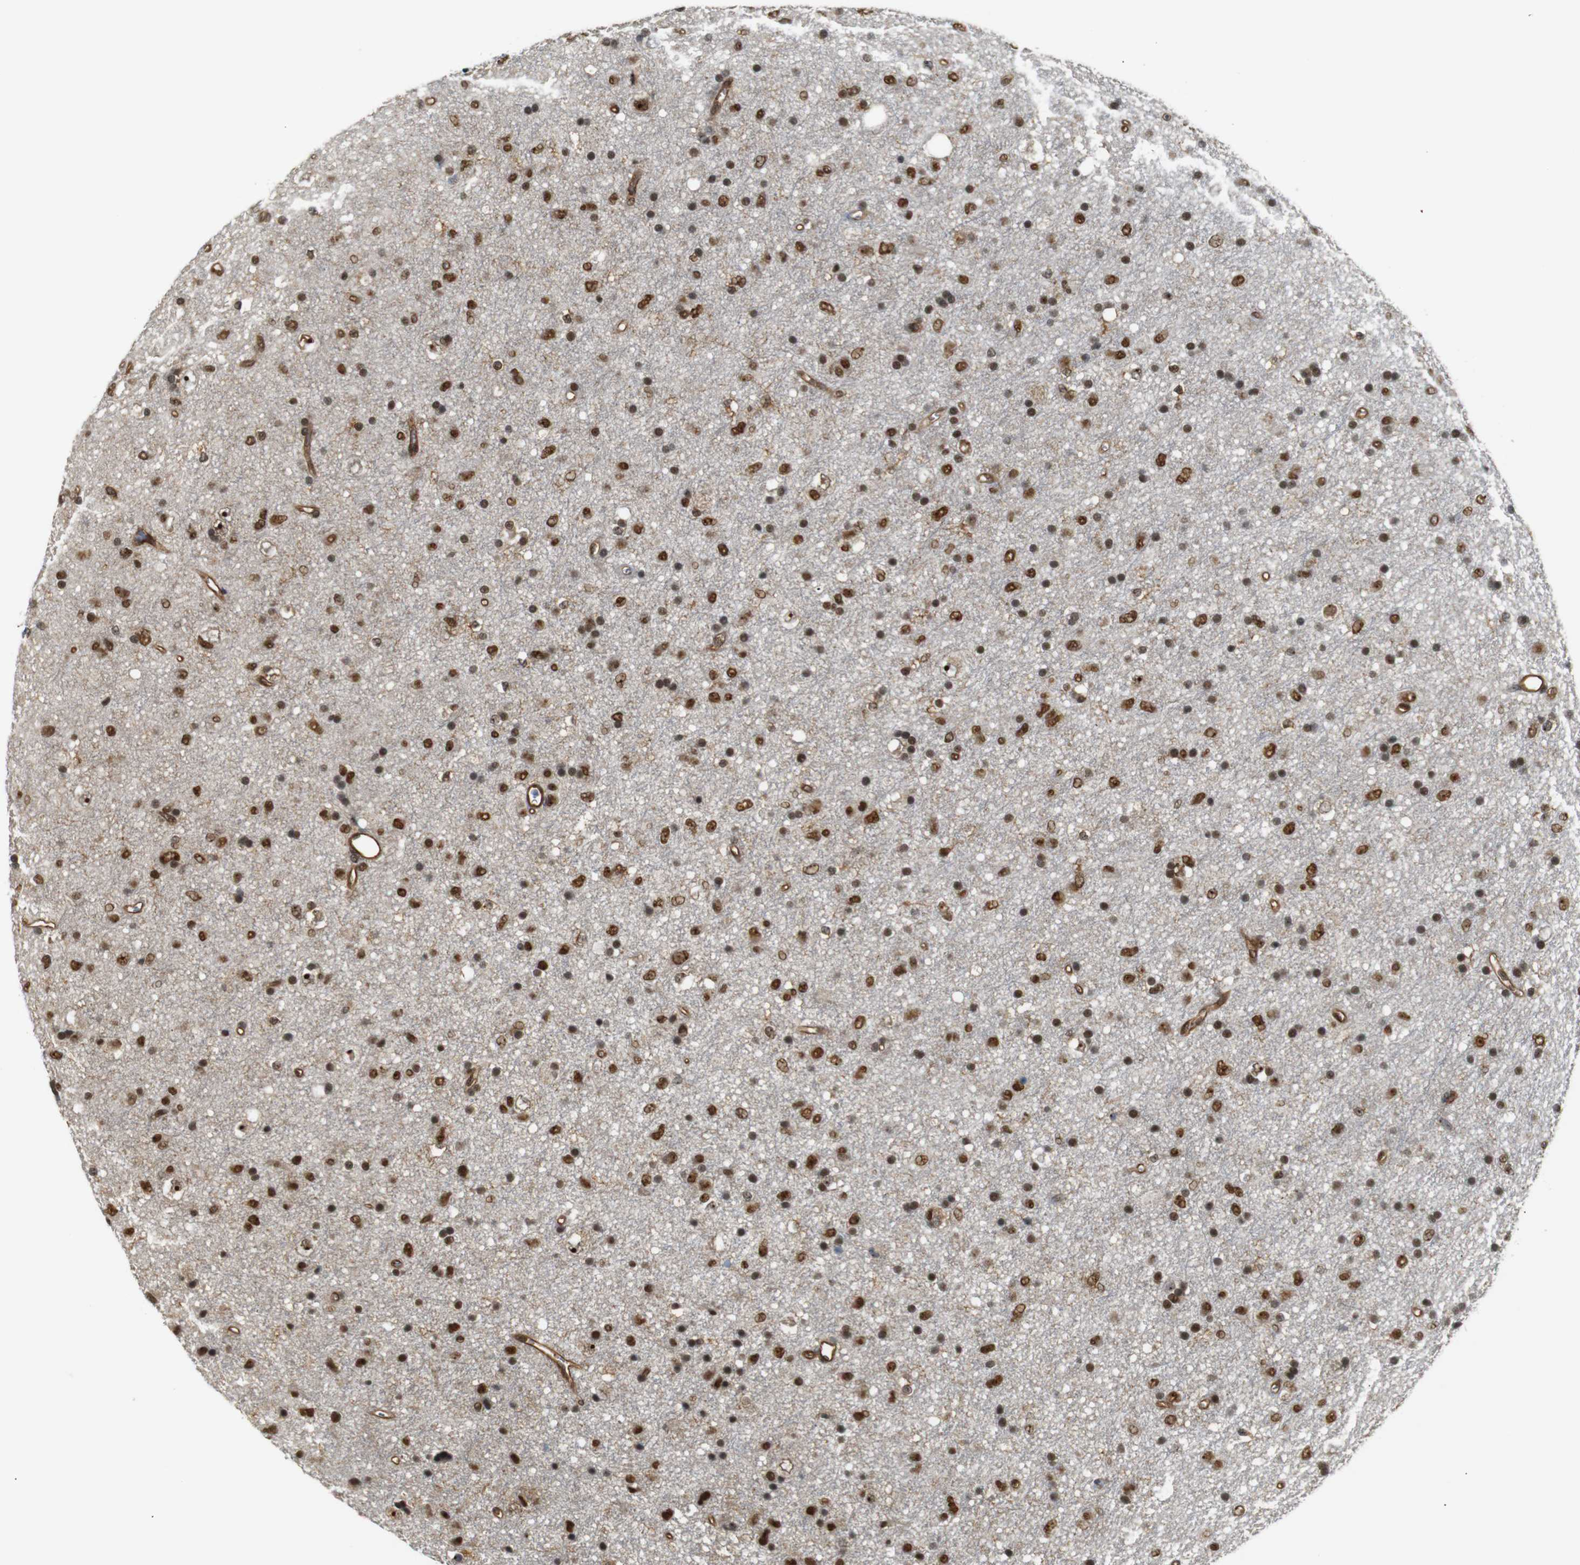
{"staining": {"intensity": "strong", "quantity": ">75%", "location": "nuclear"}, "tissue": "glioma", "cell_type": "Tumor cells", "image_type": "cancer", "snomed": [{"axis": "morphology", "description": "Glioma, malignant, Low grade"}, {"axis": "topography", "description": "Brain"}], "caption": "Tumor cells show strong nuclear positivity in approximately >75% of cells in malignant low-grade glioma. The protein is stained brown, and the nuclei are stained in blue (DAB (3,3'-diaminobenzidine) IHC with brightfield microscopy, high magnification).", "gene": "PARN", "patient": {"sex": "male", "age": 77}}